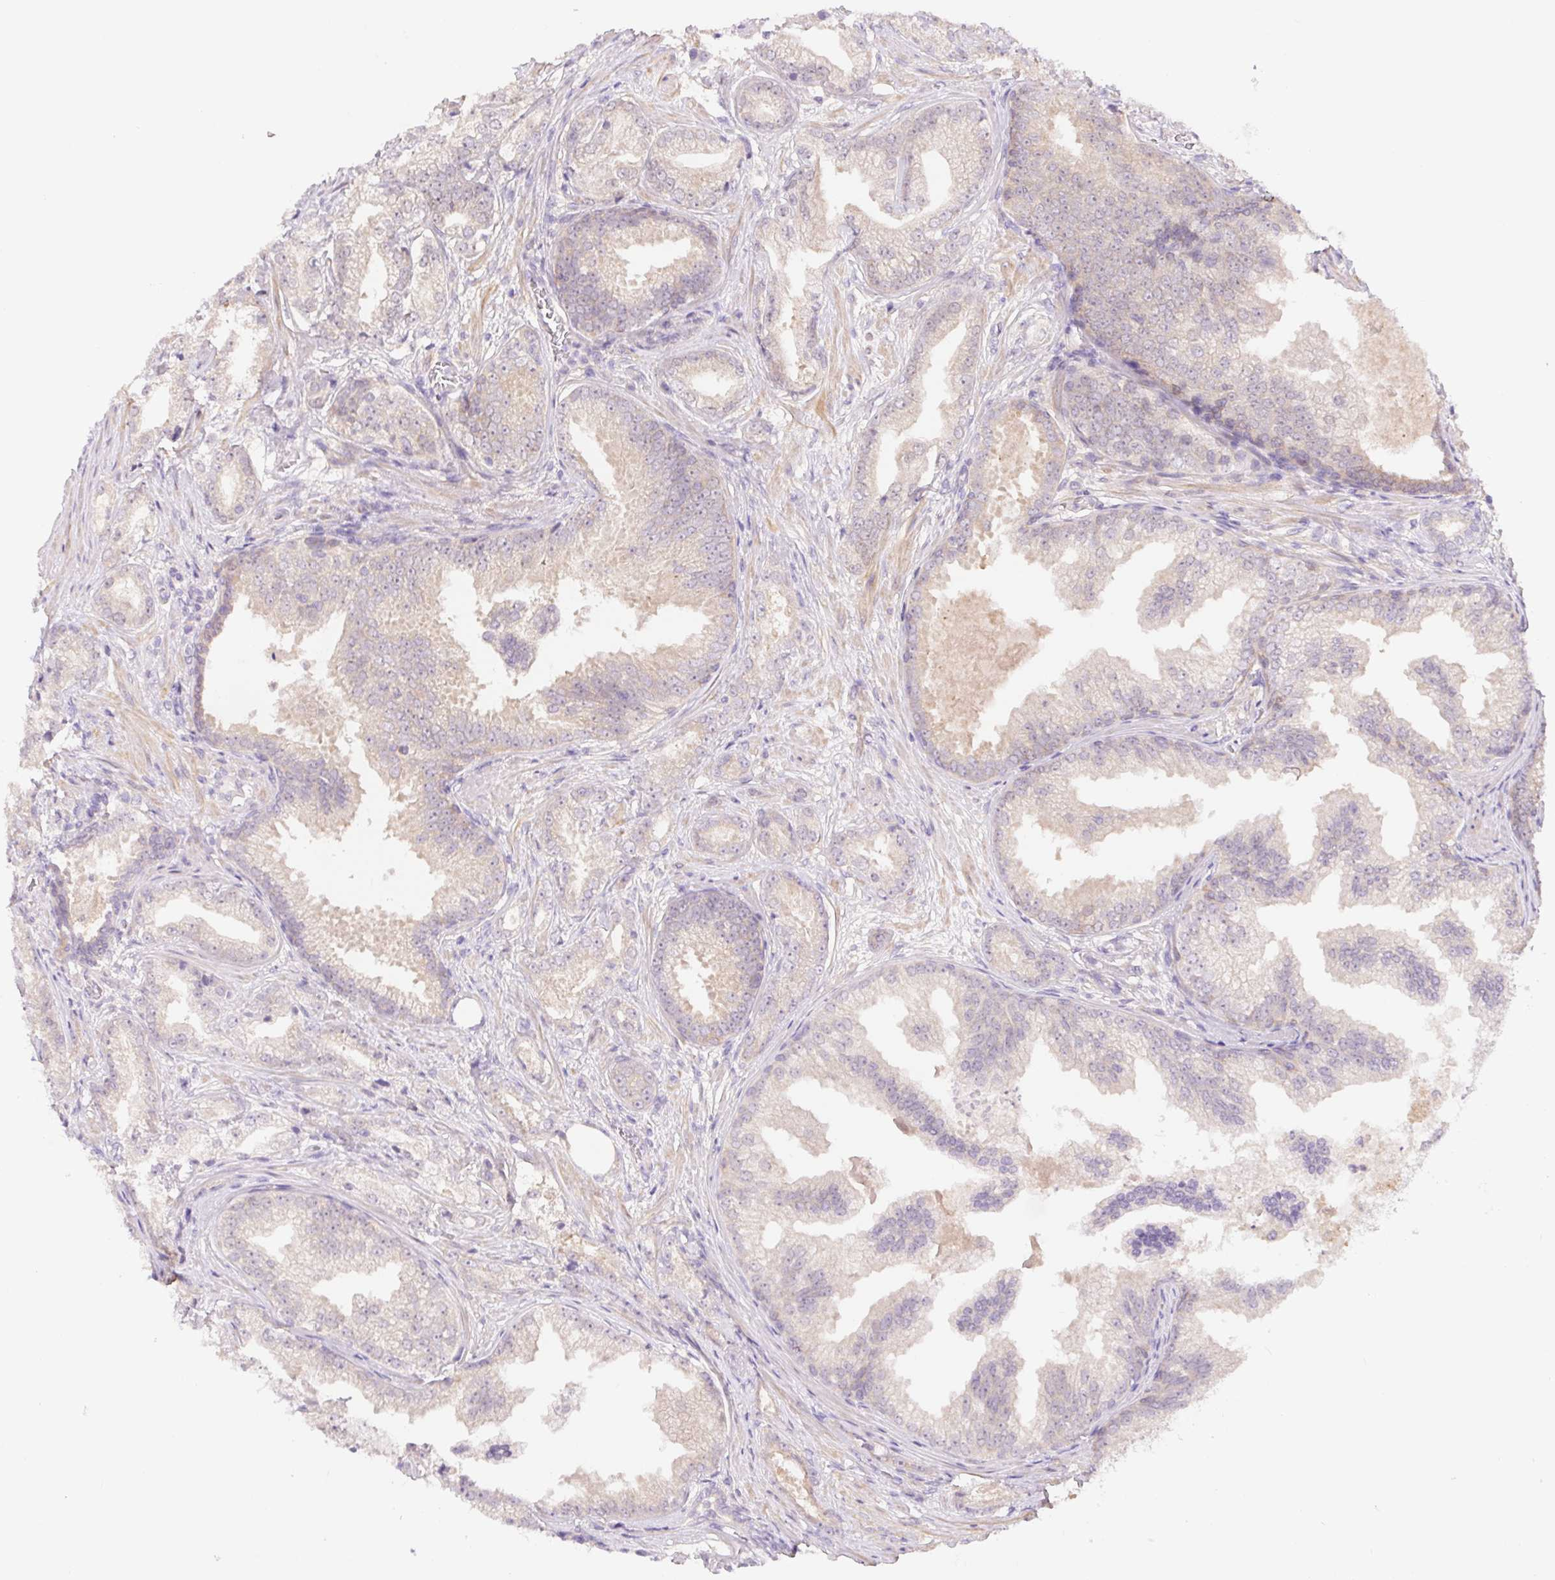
{"staining": {"intensity": "weak", "quantity": "25%-75%", "location": "cytoplasmic/membranous"}, "tissue": "prostate cancer", "cell_type": "Tumor cells", "image_type": "cancer", "snomed": [{"axis": "morphology", "description": "Adenocarcinoma, Low grade"}, {"axis": "topography", "description": "Prostate"}], "caption": "This micrograph exhibits immunohistochemistry (IHC) staining of human low-grade adenocarcinoma (prostate), with low weak cytoplasmic/membranous expression in approximately 25%-75% of tumor cells.", "gene": "DYNC2LI1", "patient": {"sex": "male", "age": 65}}